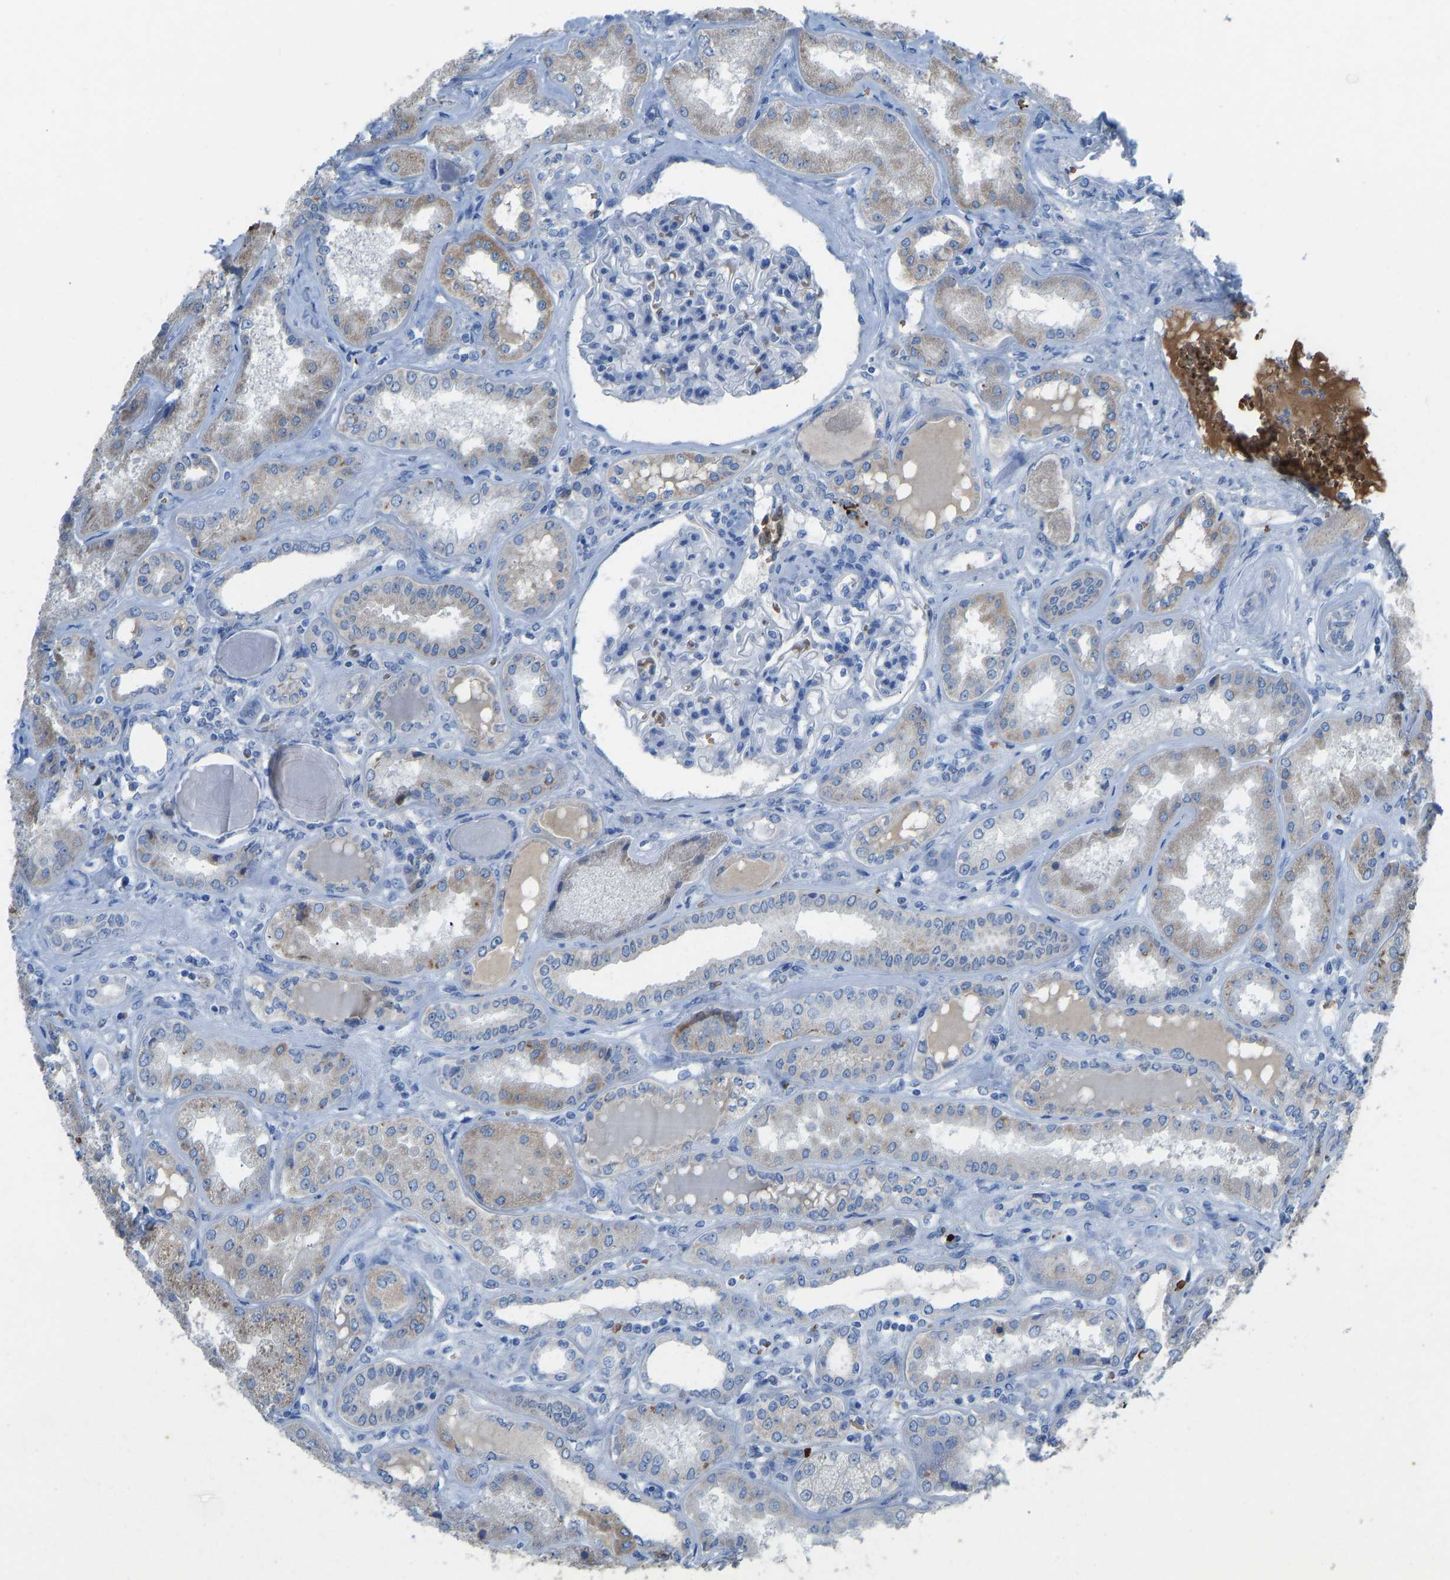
{"staining": {"intensity": "negative", "quantity": "none", "location": "none"}, "tissue": "kidney", "cell_type": "Cells in glomeruli", "image_type": "normal", "snomed": [{"axis": "morphology", "description": "Normal tissue, NOS"}, {"axis": "topography", "description": "Kidney"}], "caption": "IHC of normal human kidney demonstrates no positivity in cells in glomeruli. (DAB (3,3'-diaminobenzidine) IHC visualized using brightfield microscopy, high magnification).", "gene": "PIGS", "patient": {"sex": "female", "age": 56}}